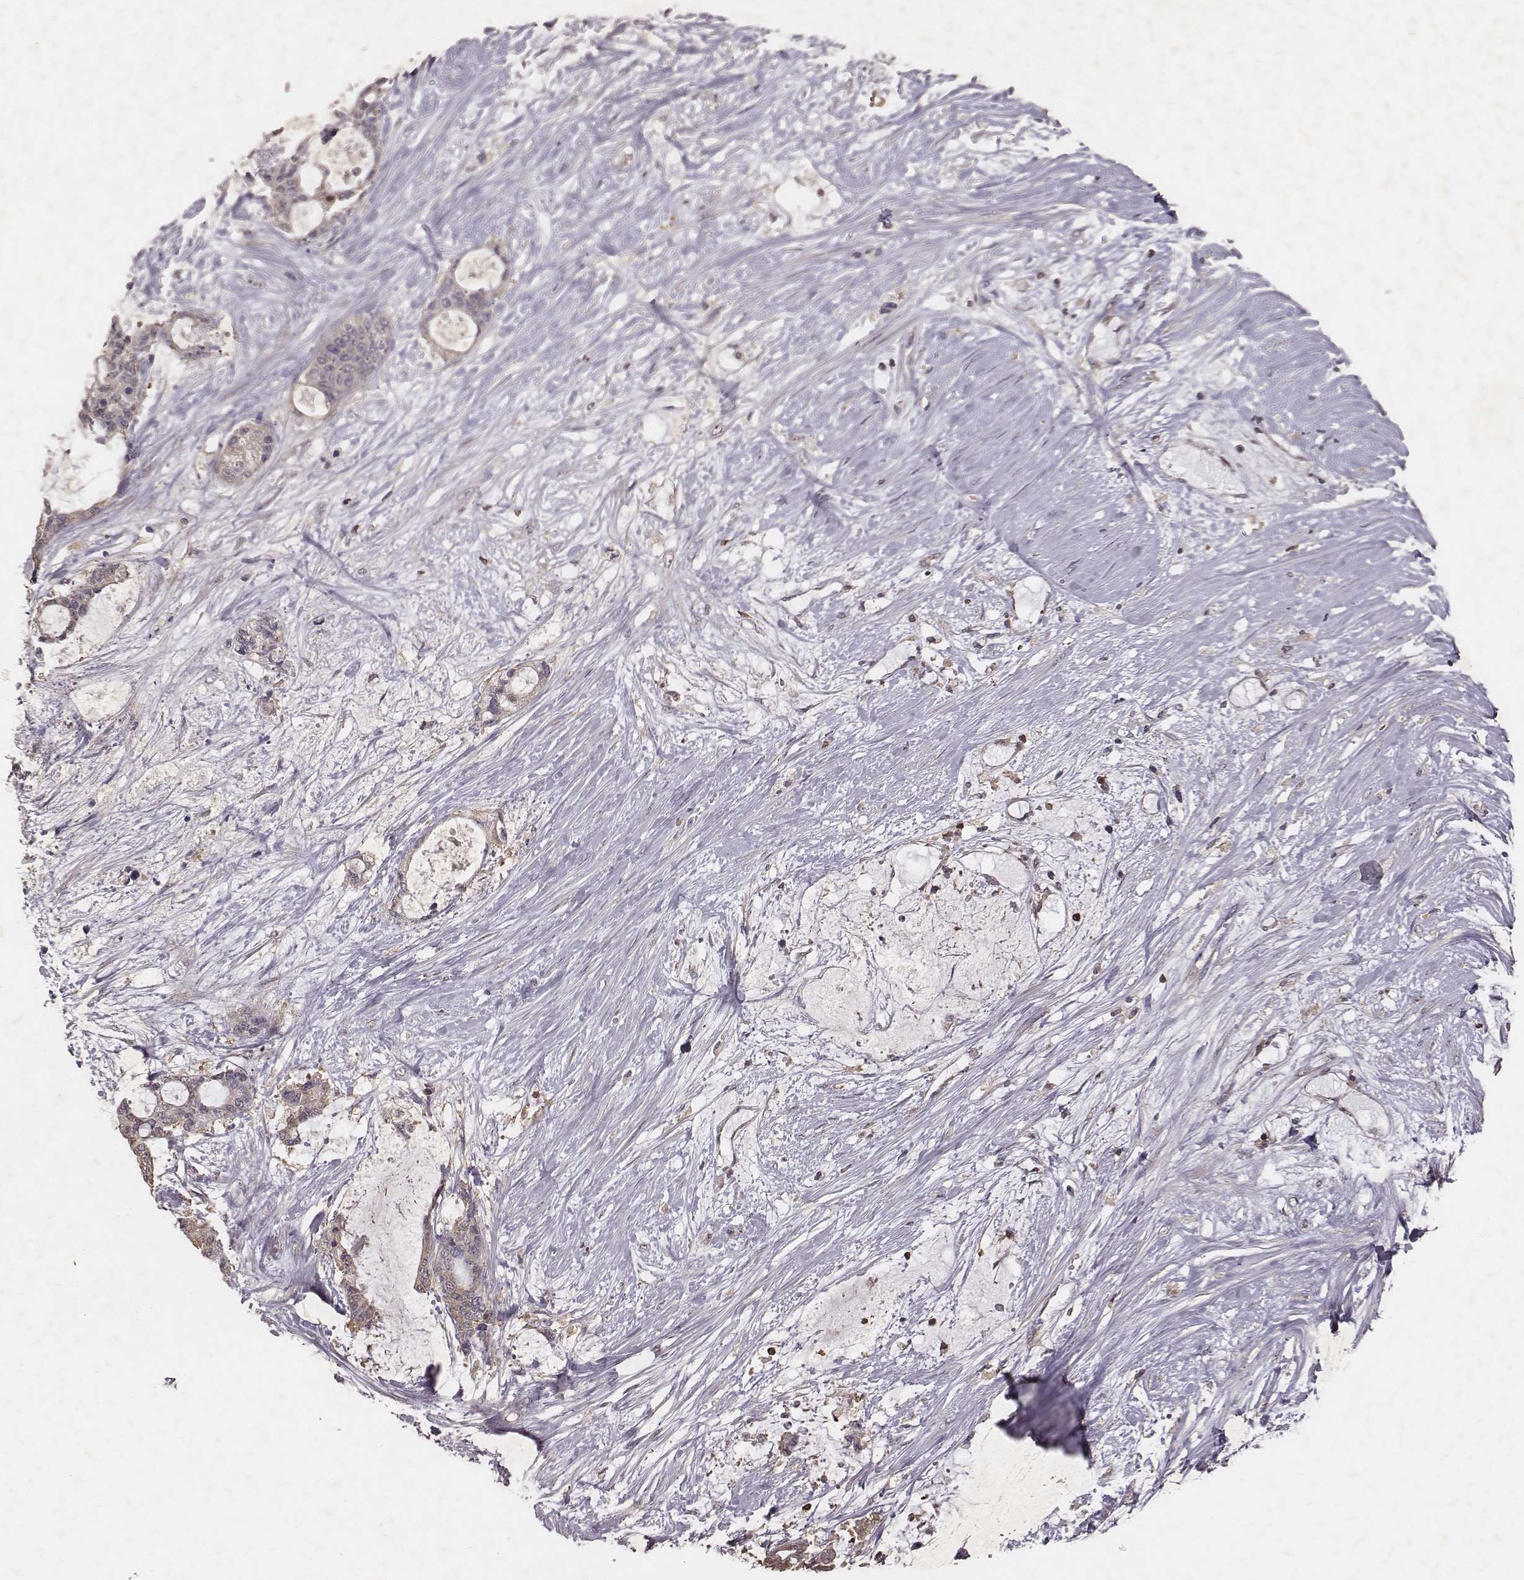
{"staining": {"intensity": "negative", "quantity": "none", "location": "none"}, "tissue": "liver cancer", "cell_type": "Tumor cells", "image_type": "cancer", "snomed": [{"axis": "morphology", "description": "Normal tissue, NOS"}, {"axis": "morphology", "description": "Cholangiocarcinoma"}, {"axis": "topography", "description": "Liver"}, {"axis": "topography", "description": "Peripheral nerve tissue"}], "caption": "Tumor cells are negative for brown protein staining in cholangiocarcinoma (liver).", "gene": "PILRA", "patient": {"sex": "female", "age": 73}}